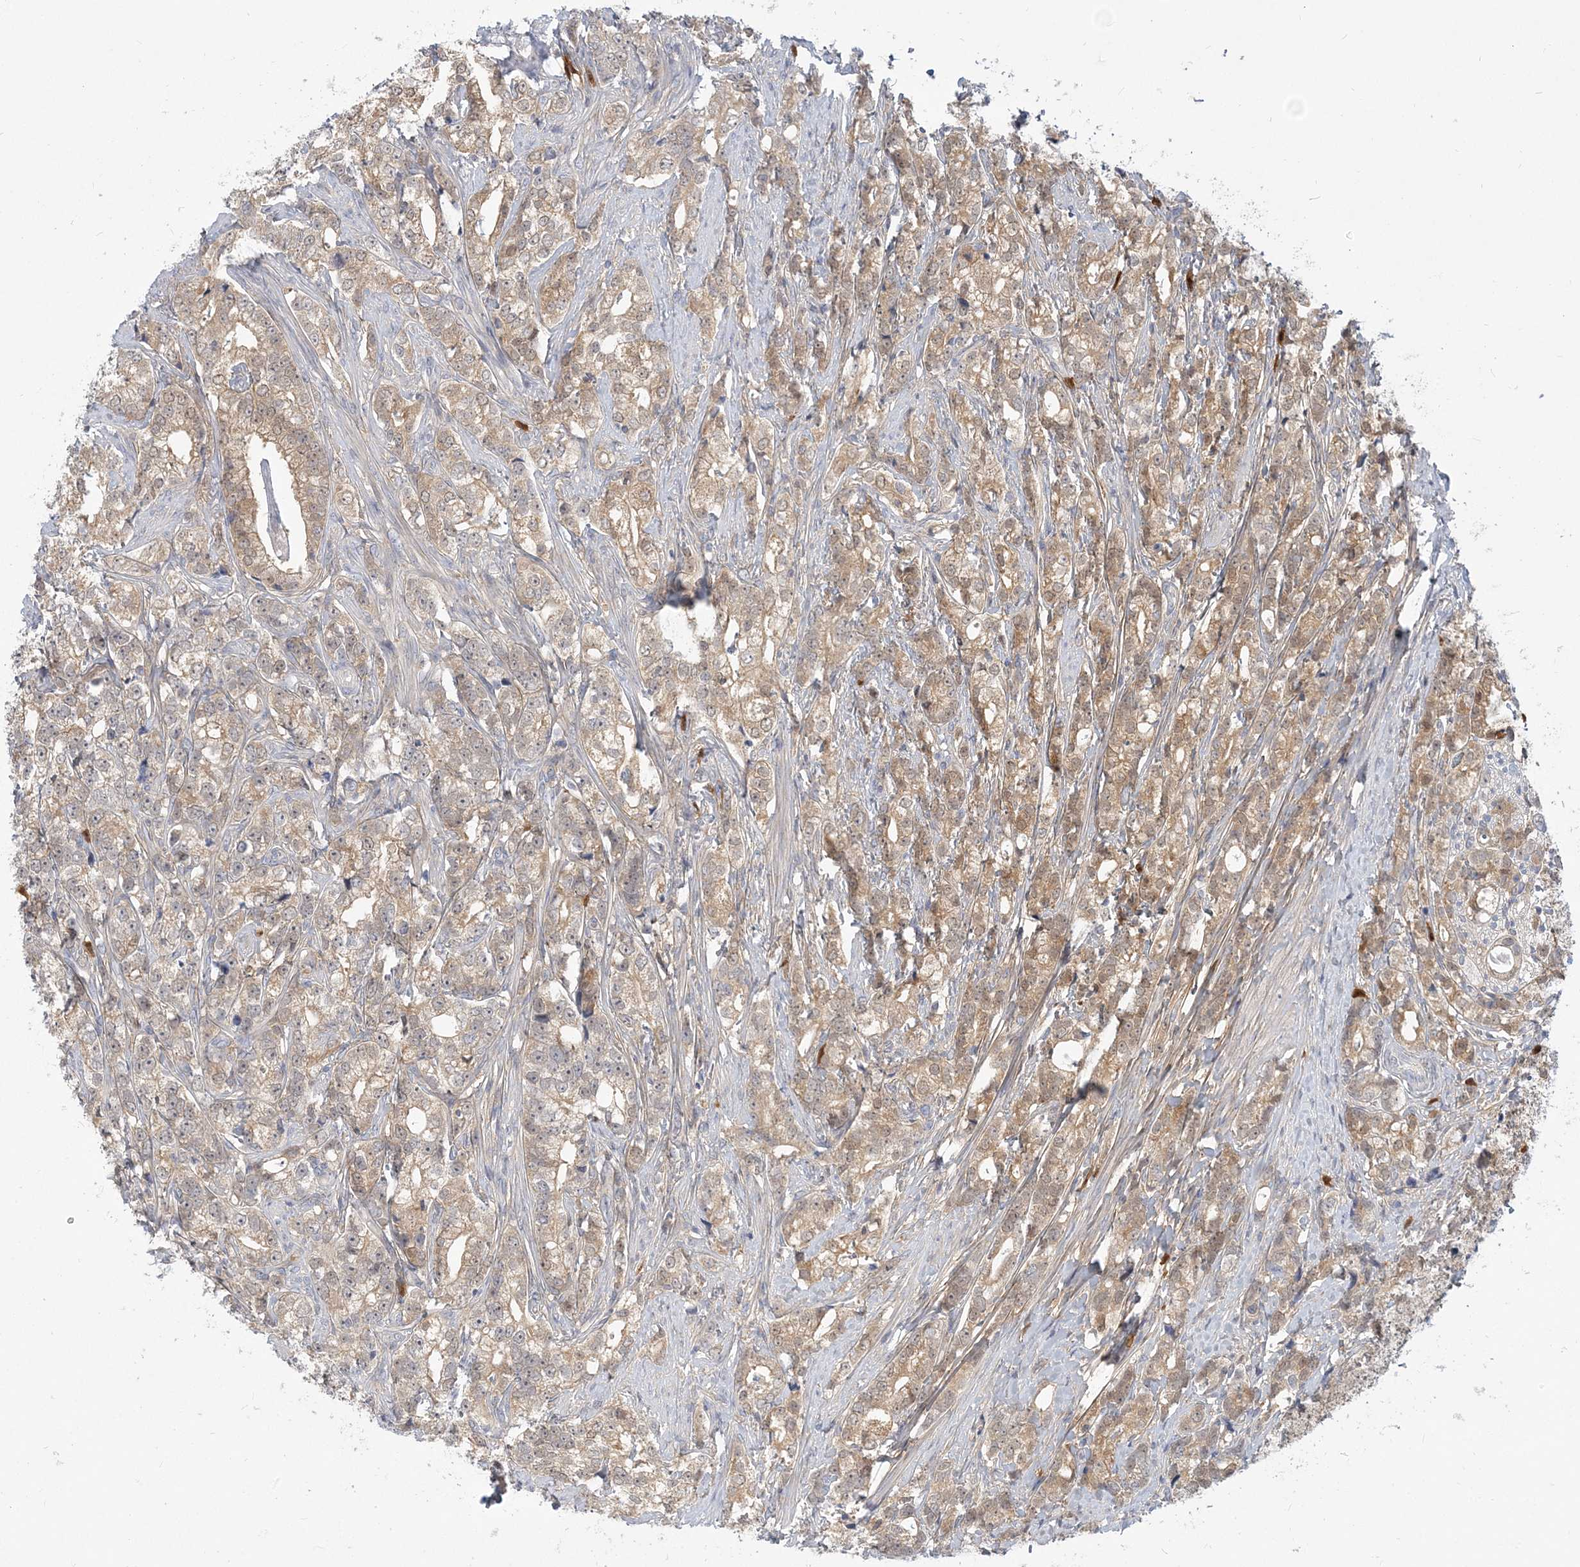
{"staining": {"intensity": "weak", "quantity": ">75%", "location": "cytoplasmic/membranous"}, "tissue": "prostate cancer", "cell_type": "Tumor cells", "image_type": "cancer", "snomed": [{"axis": "morphology", "description": "Adenocarcinoma, High grade"}, {"axis": "topography", "description": "Prostate"}], "caption": "Immunohistochemical staining of human prostate high-grade adenocarcinoma exhibits weak cytoplasmic/membranous protein staining in about >75% of tumor cells.", "gene": "GMPPA", "patient": {"sex": "male", "age": 69}}